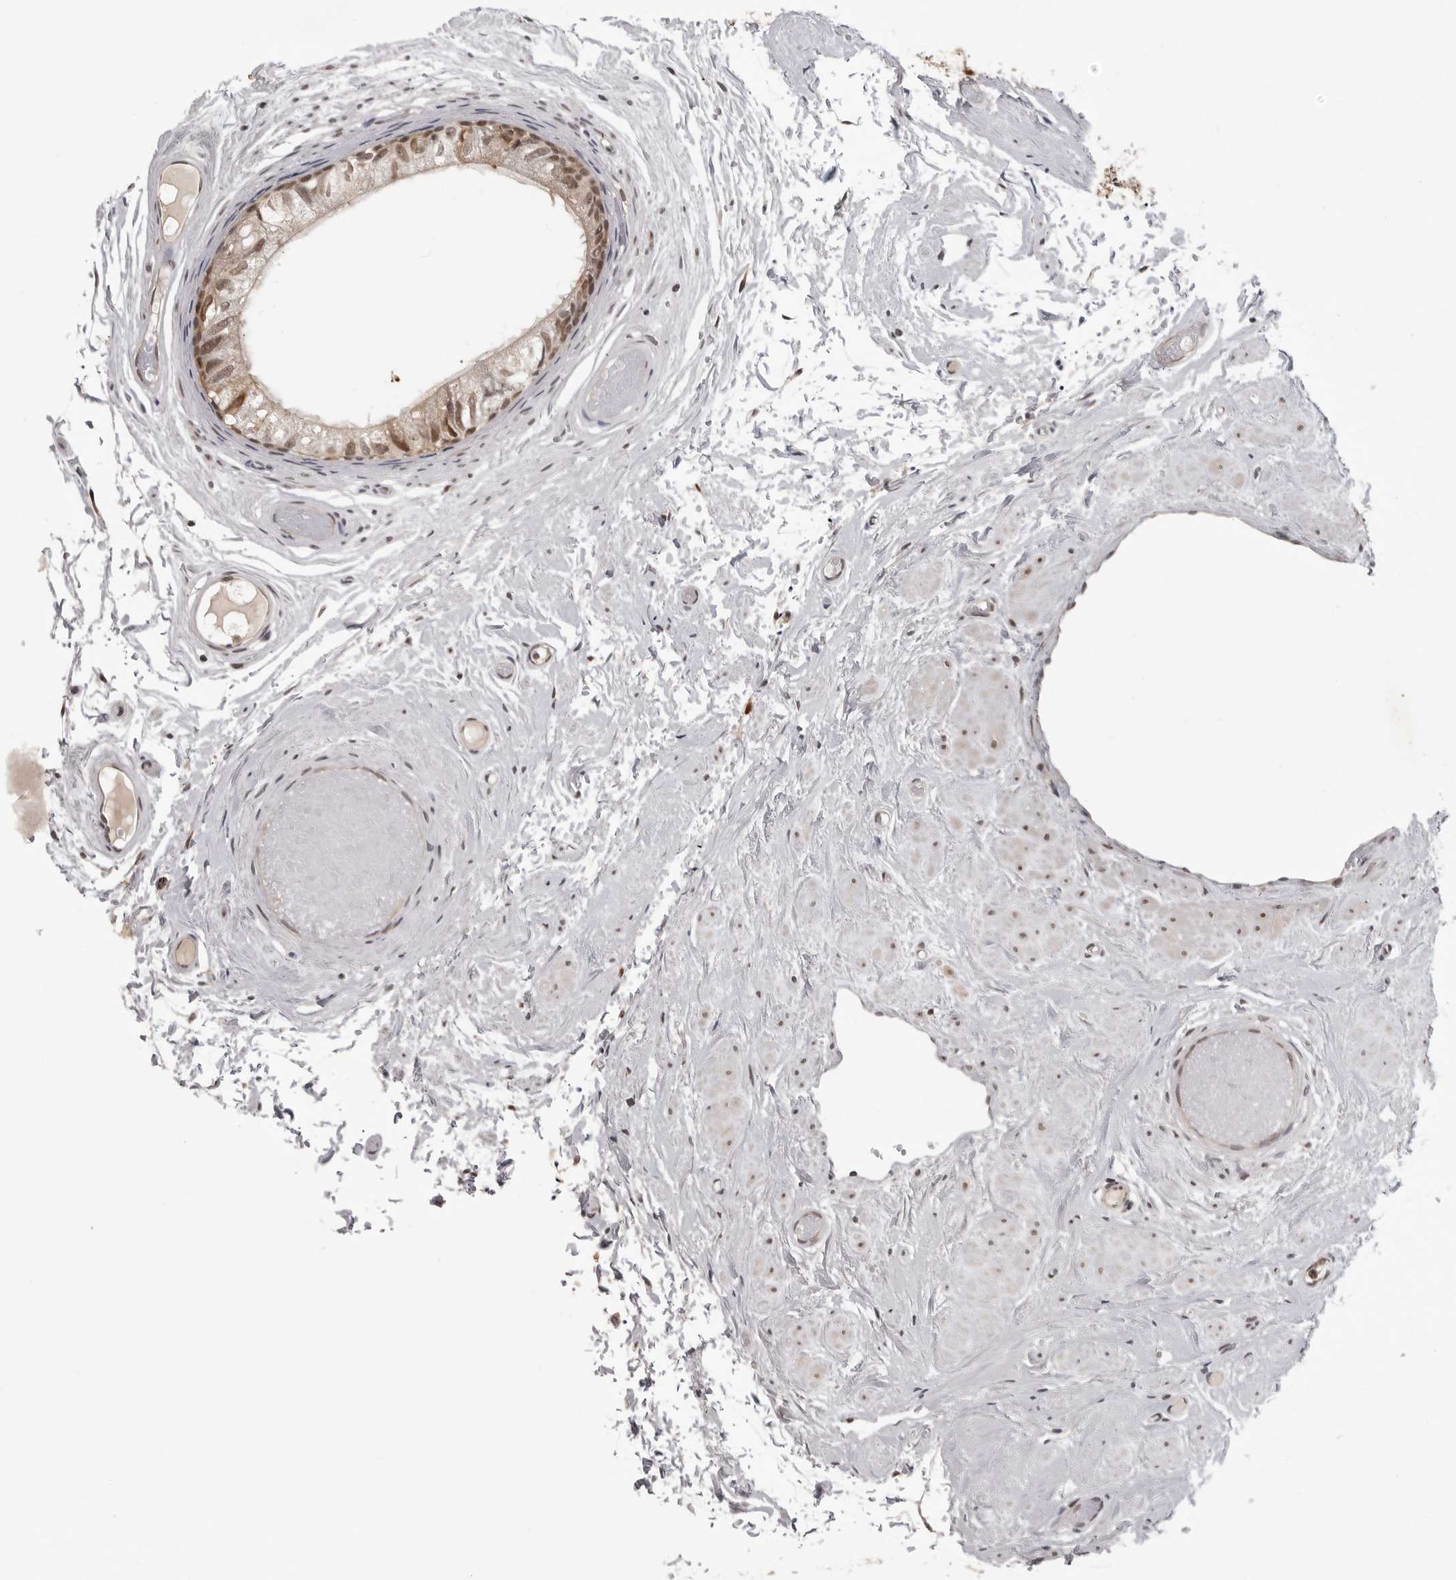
{"staining": {"intensity": "moderate", "quantity": ">75%", "location": "cytoplasmic/membranous,nuclear"}, "tissue": "epididymis", "cell_type": "Glandular cells", "image_type": "normal", "snomed": [{"axis": "morphology", "description": "Normal tissue, NOS"}, {"axis": "topography", "description": "Epididymis"}], "caption": "Immunohistochemical staining of unremarkable epididymis displays moderate cytoplasmic/membranous,nuclear protein expression in approximately >75% of glandular cells.", "gene": "PEG3", "patient": {"sex": "male", "age": 79}}